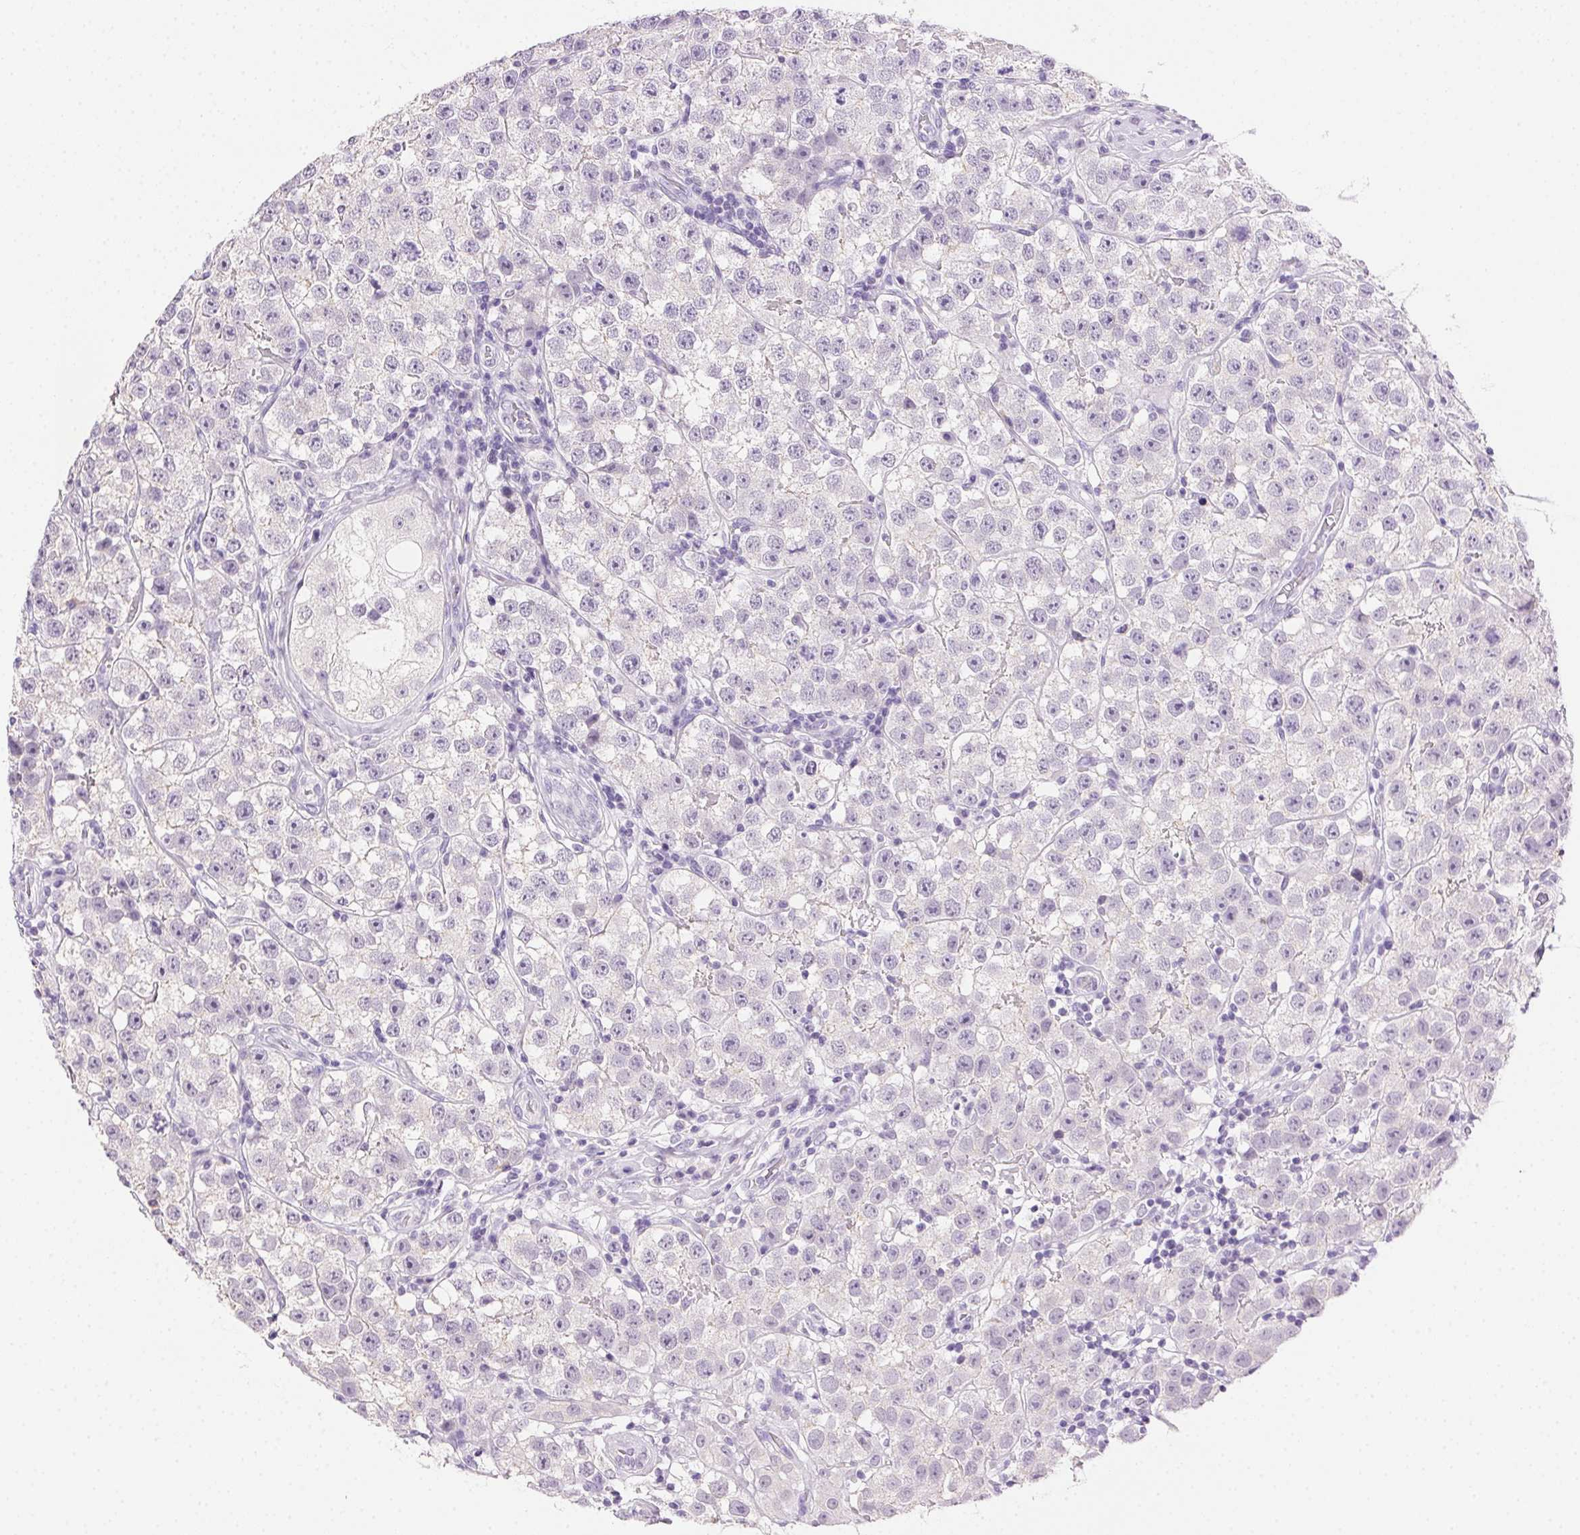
{"staining": {"intensity": "negative", "quantity": "none", "location": "none"}, "tissue": "testis cancer", "cell_type": "Tumor cells", "image_type": "cancer", "snomed": [{"axis": "morphology", "description": "Seminoma, NOS"}, {"axis": "topography", "description": "Testis"}], "caption": "An image of seminoma (testis) stained for a protein reveals no brown staining in tumor cells.", "gene": "CLDN10", "patient": {"sex": "male", "age": 34}}